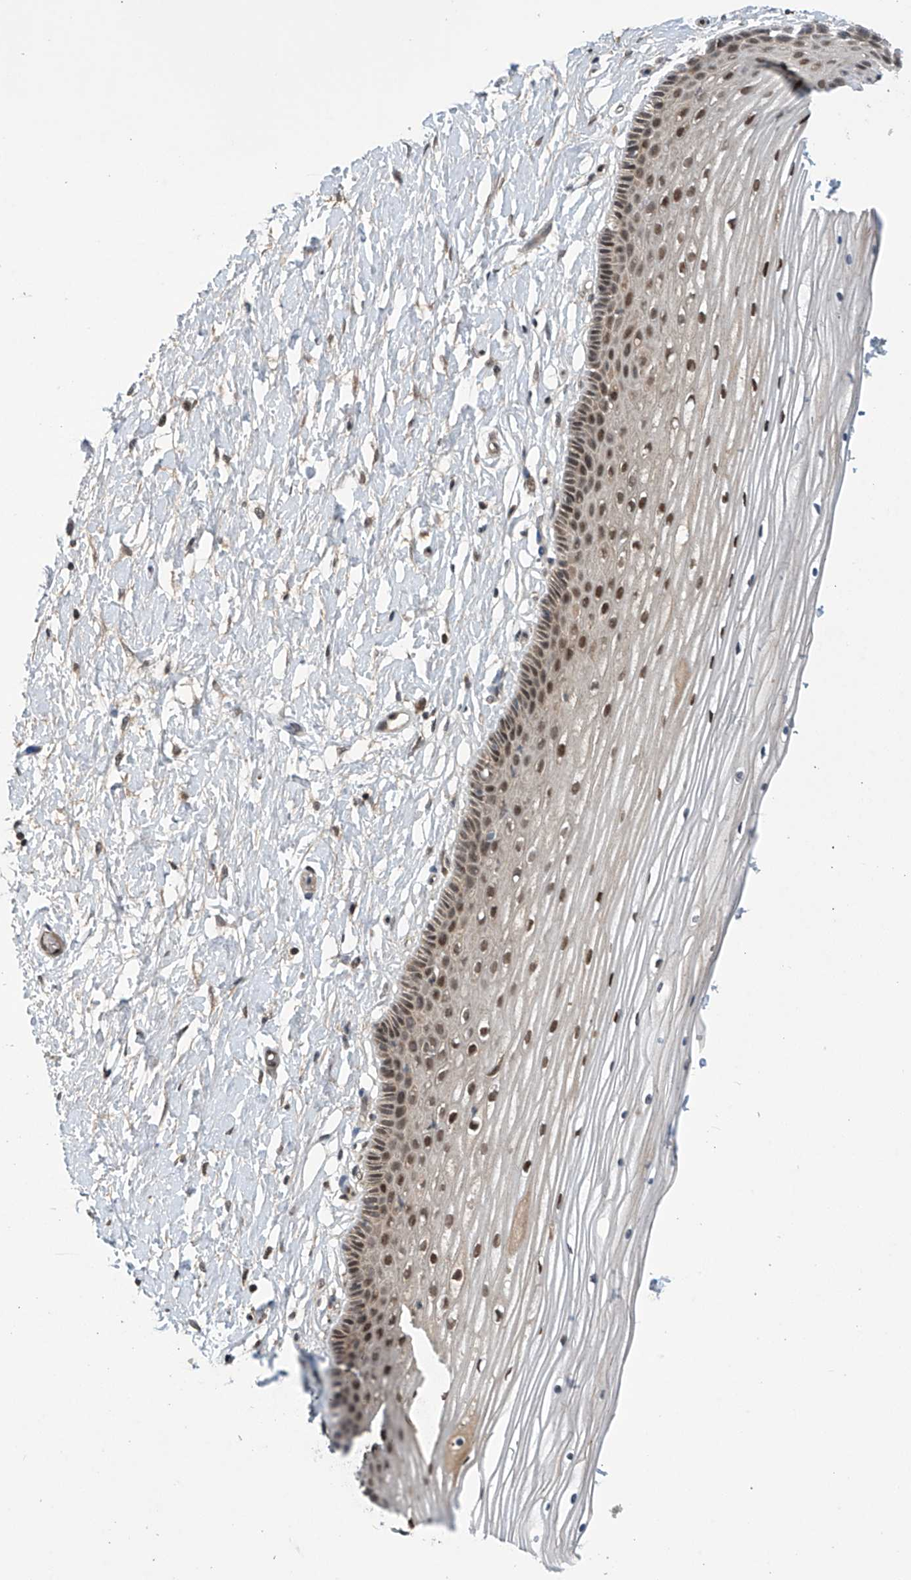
{"staining": {"intensity": "moderate", "quantity": ">75%", "location": "nuclear"}, "tissue": "vagina", "cell_type": "Squamous epithelial cells", "image_type": "normal", "snomed": [{"axis": "morphology", "description": "Normal tissue, NOS"}, {"axis": "topography", "description": "Vagina"}, {"axis": "topography", "description": "Cervix"}], "caption": "A brown stain labels moderate nuclear expression of a protein in squamous epithelial cells of benign human vagina. Using DAB (3,3'-diaminobenzidine) (brown) and hematoxylin (blue) stains, captured at high magnification using brightfield microscopy.", "gene": "ABHD13", "patient": {"sex": "female", "age": 40}}